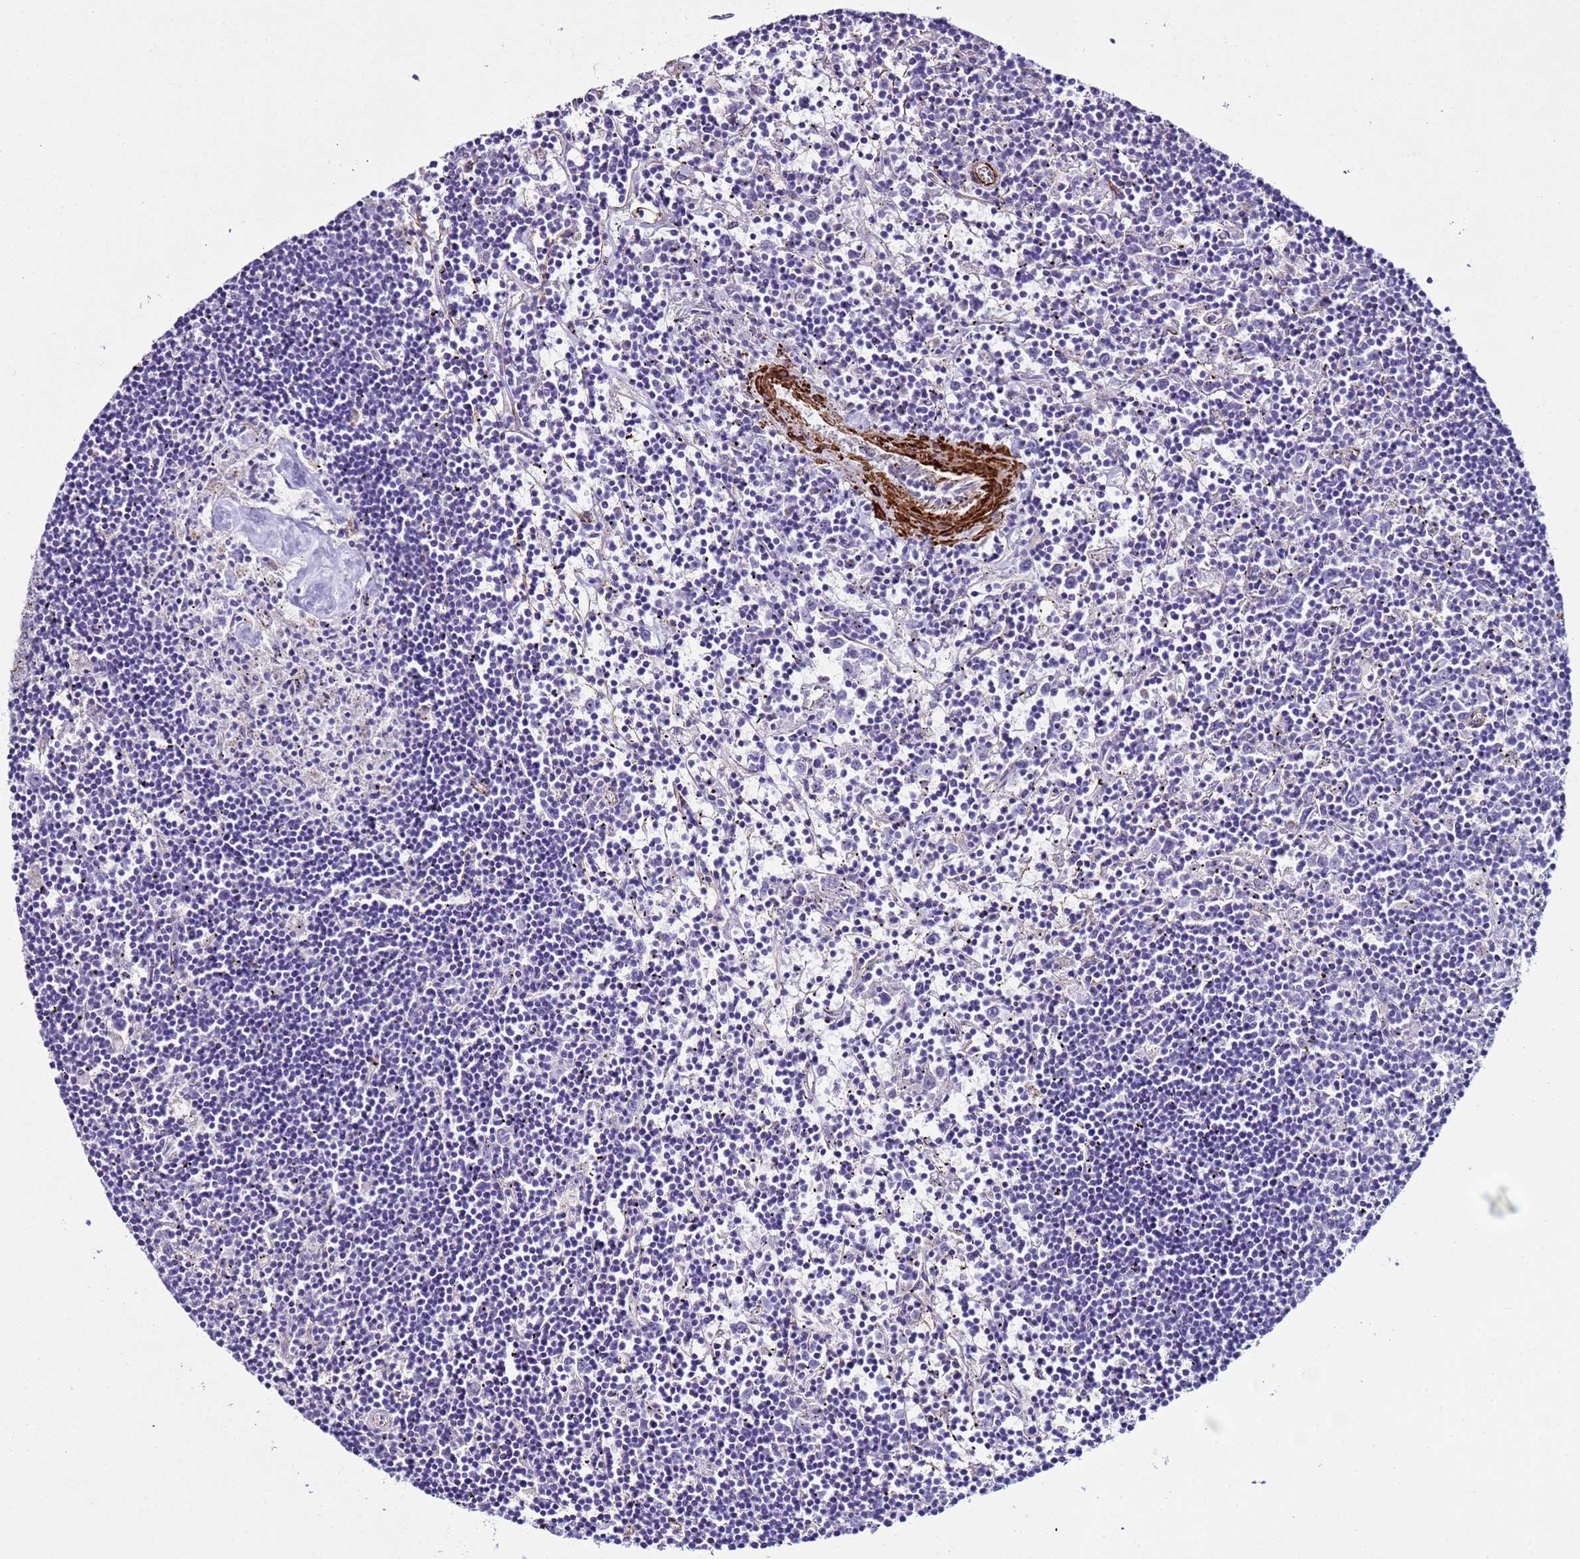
{"staining": {"intensity": "negative", "quantity": "none", "location": "none"}, "tissue": "lymphoma", "cell_type": "Tumor cells", "image_type": "cancer", "snomed": [{"axis": "morphology", "description": "Malignant lymphoma, non-Hodgkin's type, Low grade"}, {"axis": "topography", "description": "Spleen"}], "caption": "Image shows no protein expression in tumor cells of lymphoma tissue. (Stains: DAB IHC with hematoxylin counter stain, Microscopy: brightfield microscopy at high magnification).", "gene": "RABL2B", "patient": {"sex": "male", "age": 76}}